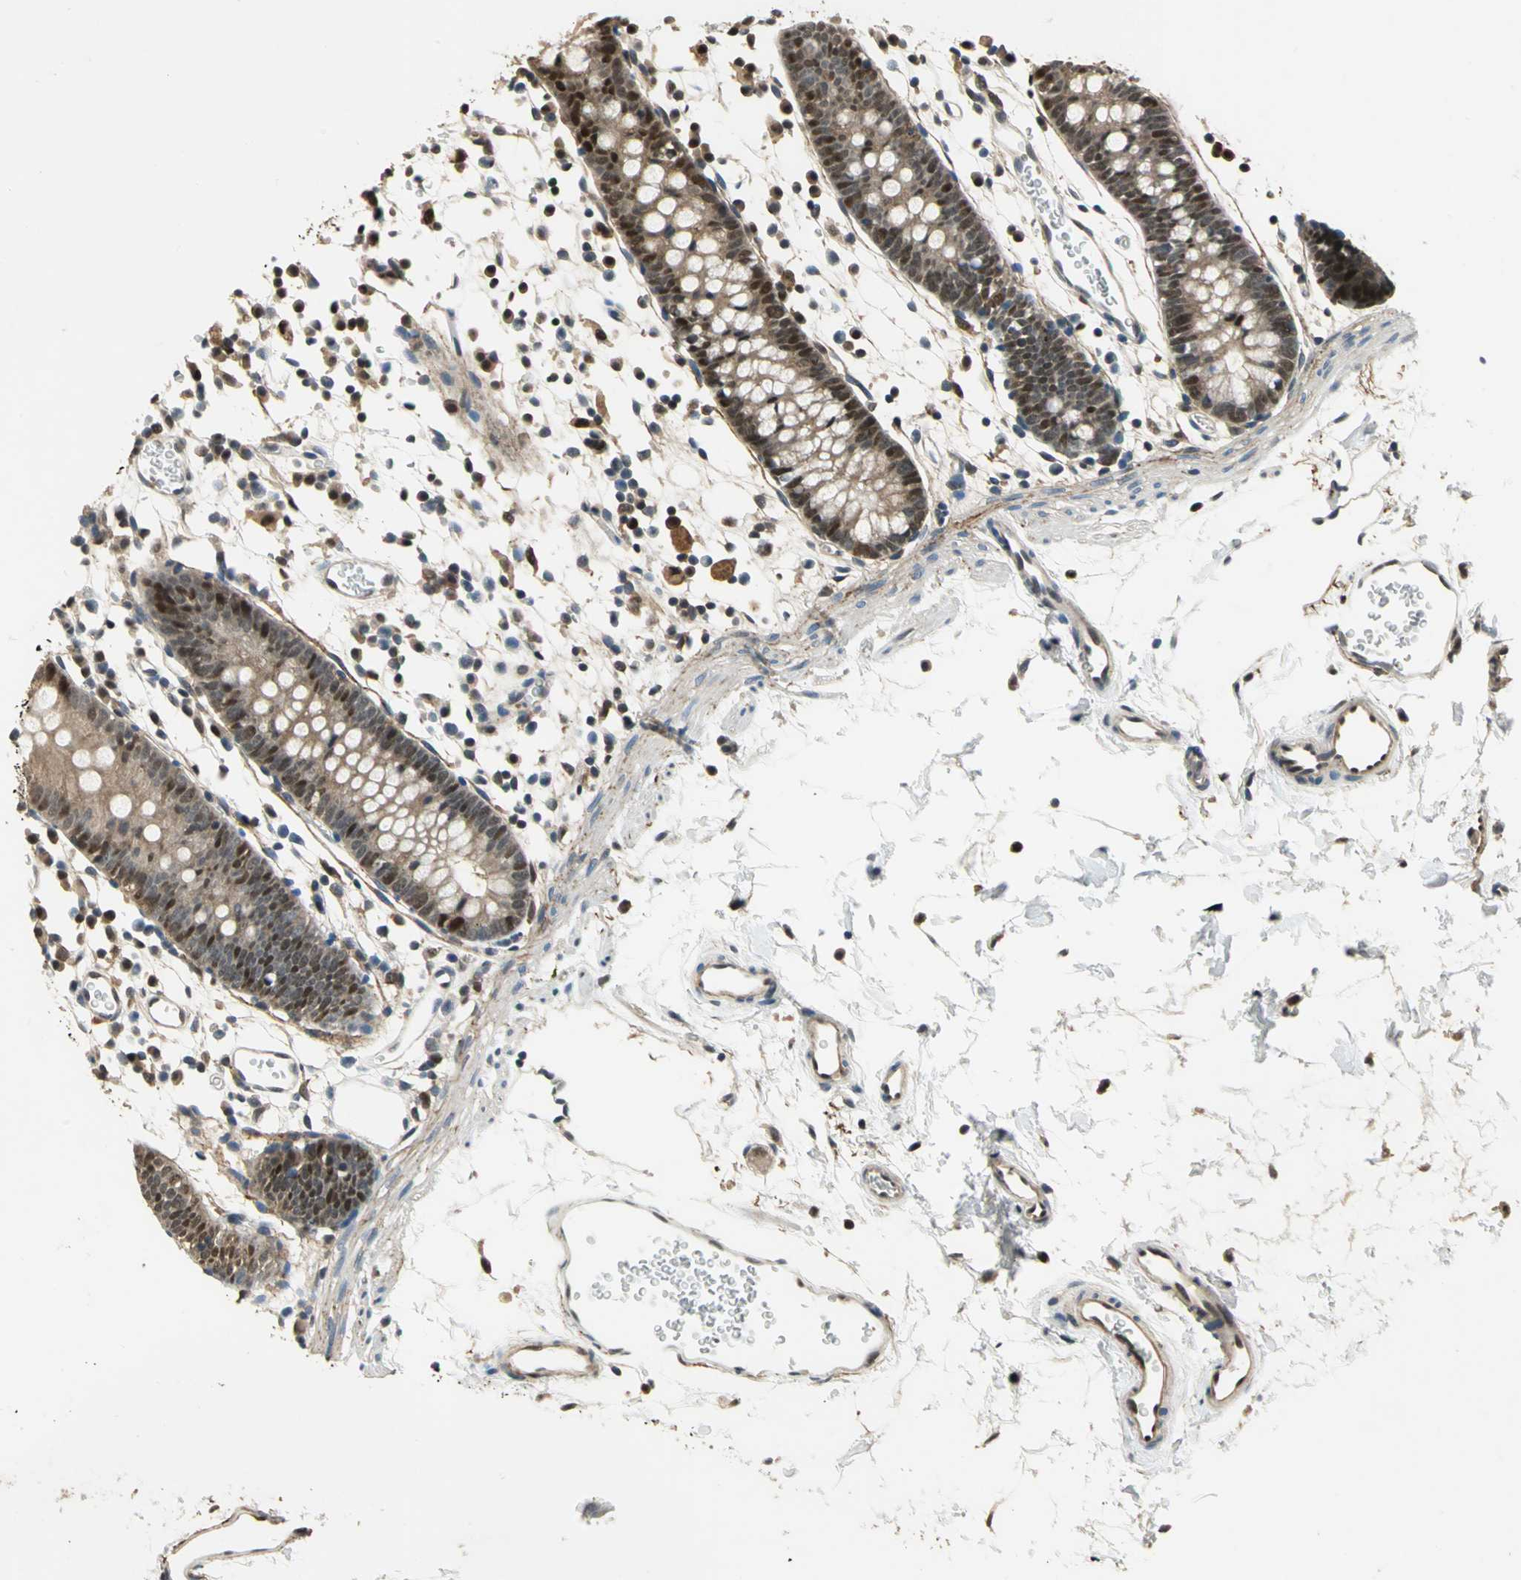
{"staining": {"intensity": "strong", "quantity": ">75%", "location": "nuclear"}, "tissue": "colon", "cell_type": "Endothelial cells", "image_type": "normal", "snomed": [{"axis": "morphology", "description": "Normal tissue, NOS"}, {"axis": "topography", "description": "Colon"}], "caption": "Immunohistochemical staining of benign human colon reveals >75% levels of strong nuclear protein staining in about >75% of endothelial cells. (DAB (3,3'-diaminobenzidine) = brown stain, brightfield microscopy at high magnification).", "gene": "MIS18BP1", "patient": {"sex": "male", "age": 14}}